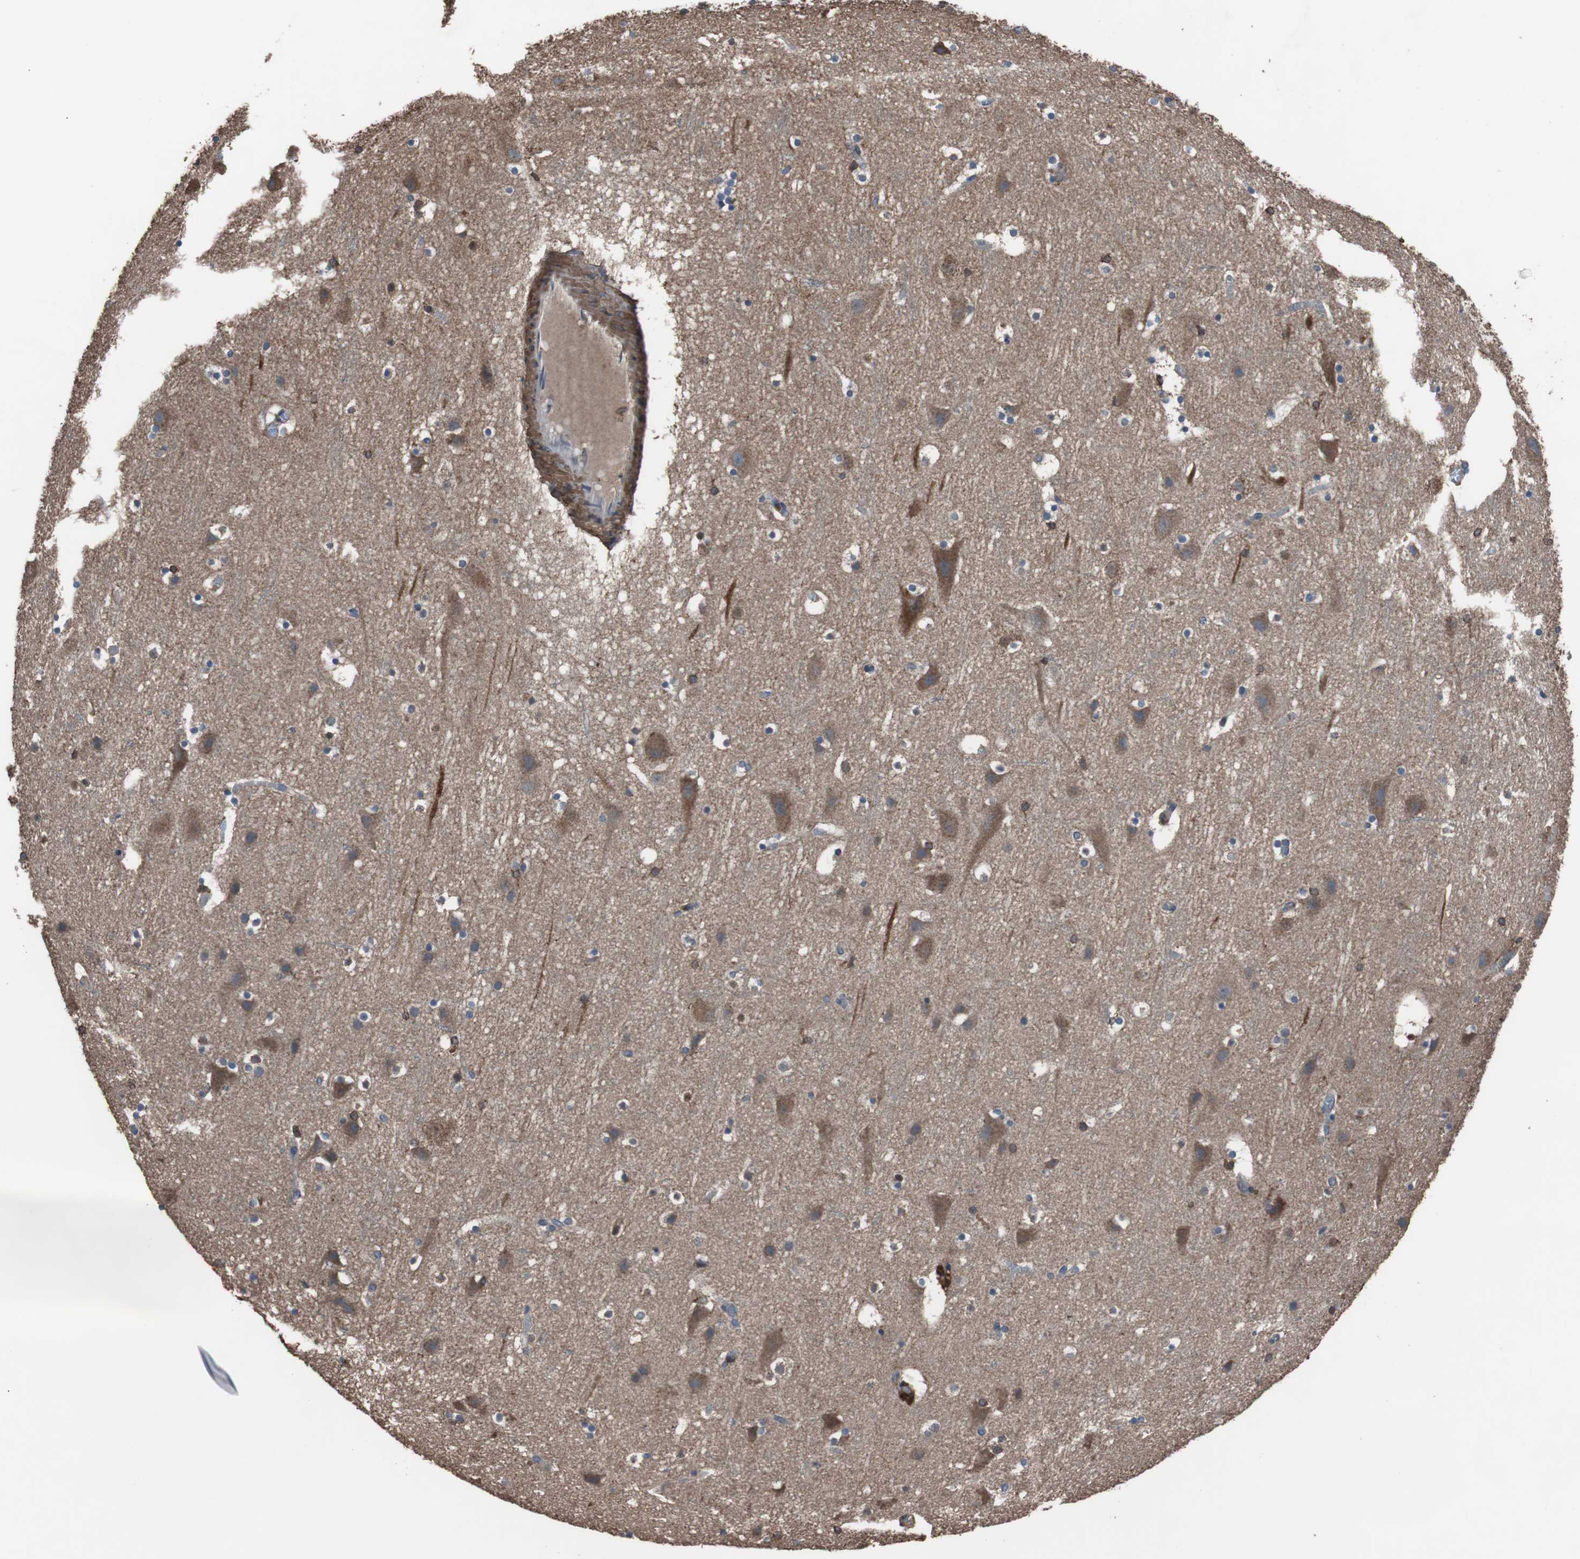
{"staining": {"intensity": "weak", "quantity": "25%-75%", "location": "cytoplasmic/membranous"}, "tissue": "cerebral cortex", "cell_type": "Endothelial cells", "image_type": "normal", "snomed": [{"axis": "morphology", "description": "Normal tissue, NOS"}, {"axis": "topography", "description": "Cerebral cortex"}], "caption": "Immunohistochemical staining of benign cerebral cortex exhibits weak cytoplasmic/membranous protein expression in approximately 25%-75% of endothelial cells.", "gene": "COL6A2", "patient": {"sex": "male", "age": 45}}